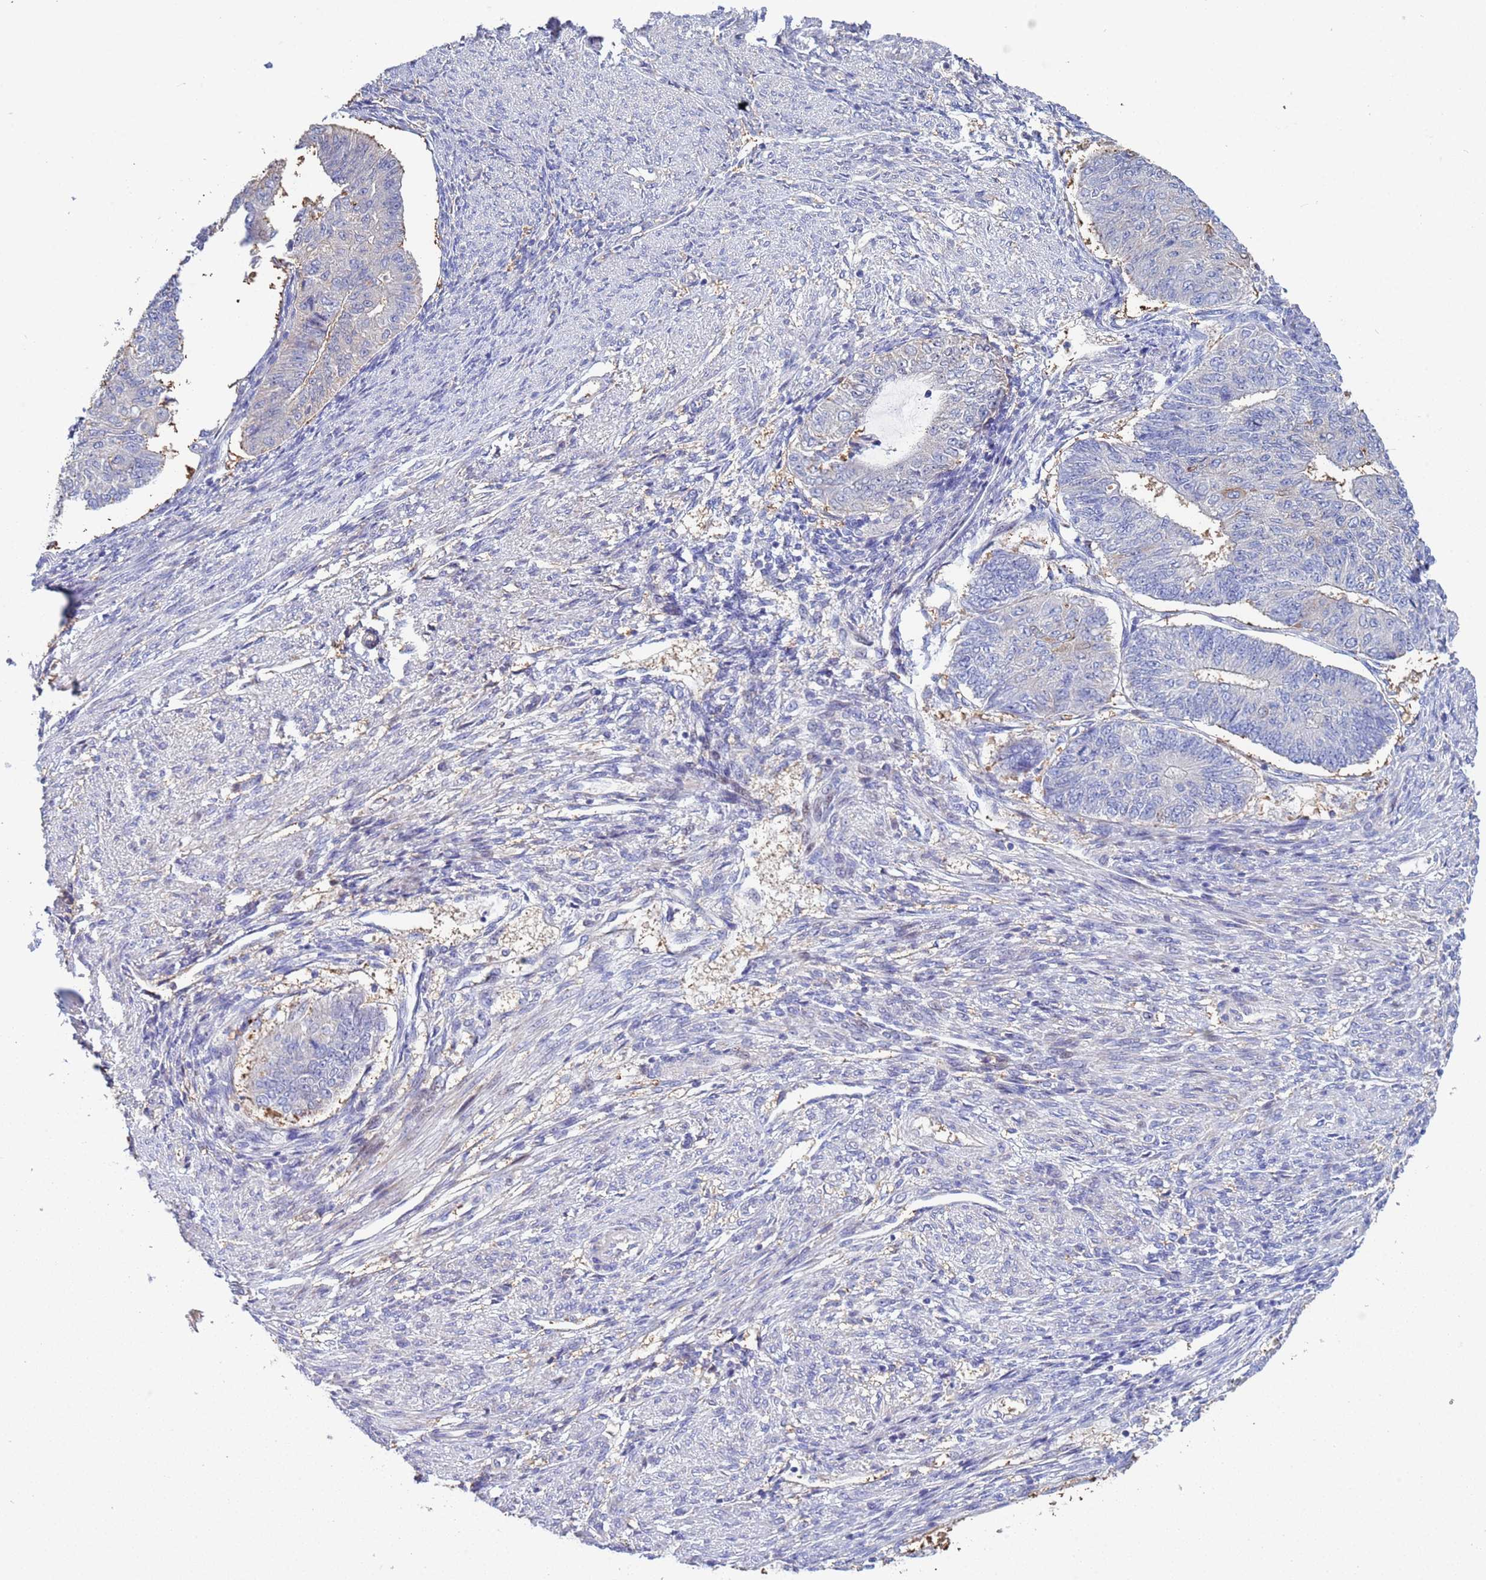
{"staining": {"intensity": "negative", "quantity": "none", "location": "none"}, "tissue": "endometrial cancer", "cell_type": "Tumor cells", "image_type": "cancer", "snomed": [{"axis": "morphology", "description": "Adenocarcinoma, NOS"}, {"axis": "topography", "description": "Endometrium"}], "caption": "Immunohistochemistry photomicrograph of endometrial adenocarcinoma stained for a protein (brown), which demonstrates no expression in tumor cells.", "gene": "PPP6R1", "patient": {"sex": "female", "age": 32}}